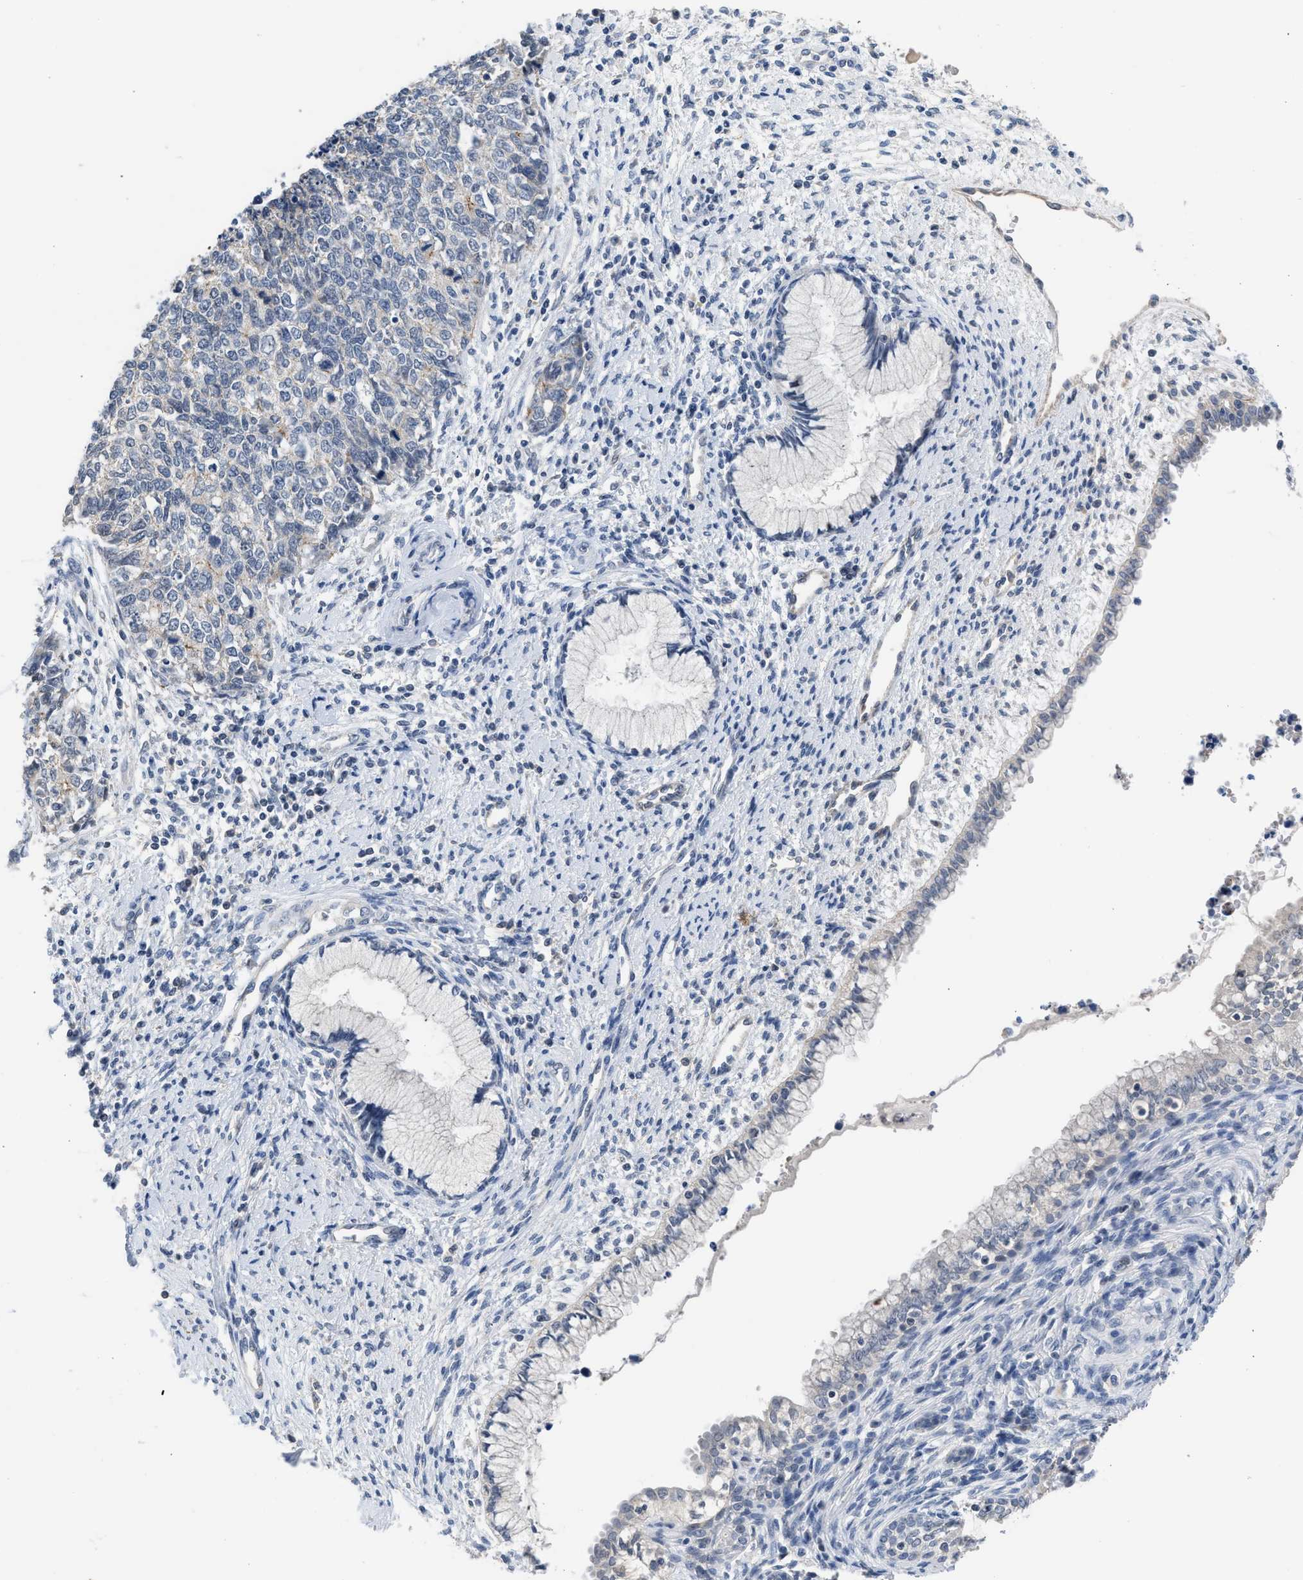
{"staining": {"intensity": "negative", "quantity": "none", "location": "none"}, "tissue": "cervical cancer", "cell_type": "Tumor cells", "image_type": "cancer", "snomed": [{"axis": "morphology", "description": "Squamous cell carcinoma, NOS"}, {"axis": "topography", "description": "Cervix"}], "caption": "Immunohistochemistry (IHC) micrograph of neoplastic tissue: human cervical cancer stained with DAB exhibits no significant protein staining in tumor cells.", "gene": "CSF3R", "patient": {"sex": "female", "age": 63}}